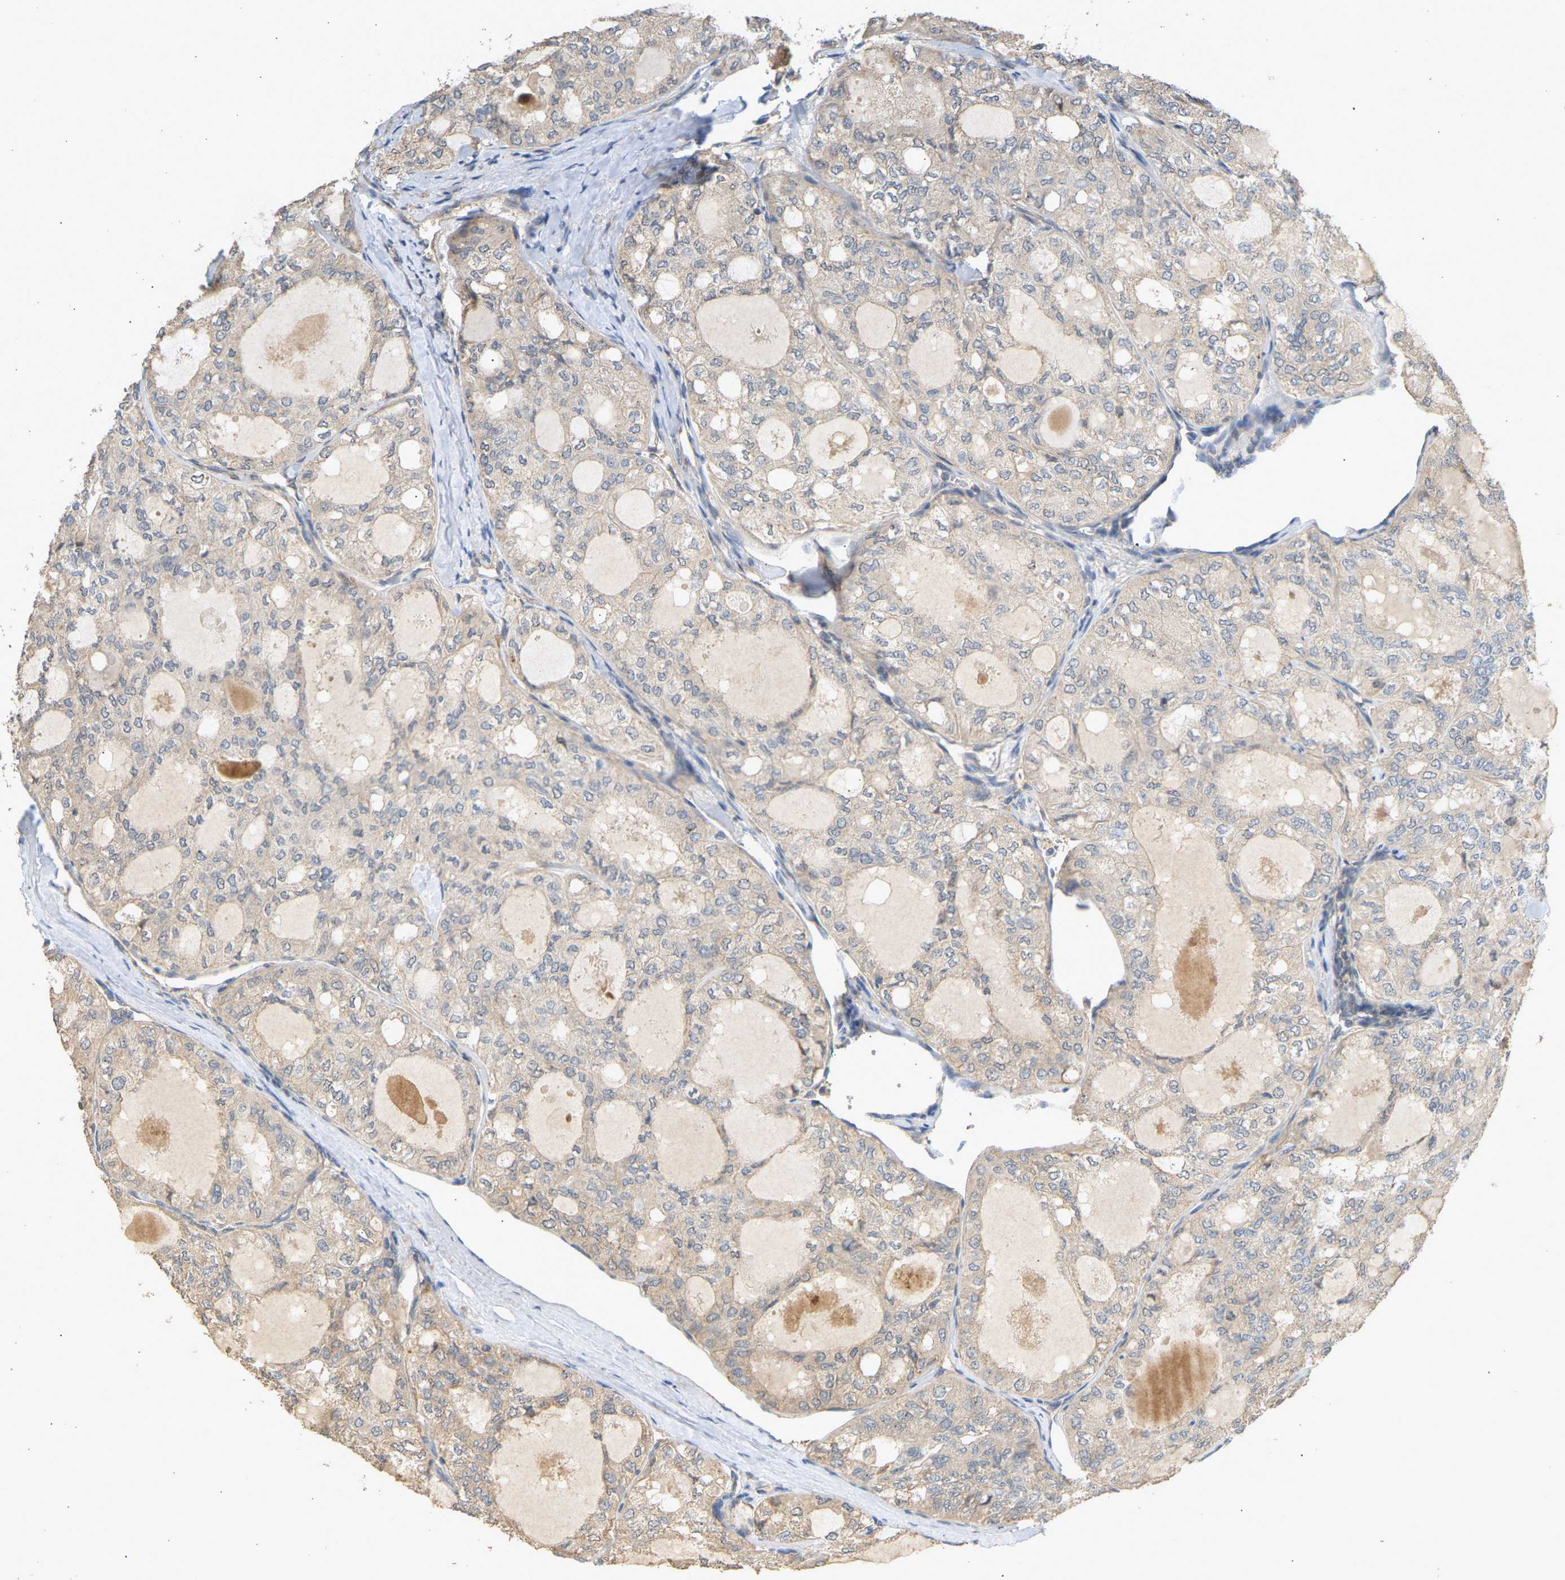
{"staining": {"intensity": "weak", "quantity": "<25%", "location": "cytoplasmic/membranous"}, "tissue": "thyroid cancer", "cell_type": "Tumor cells", "image_type": "cancer", "snomed": [{"axis": "morphology", "description": "Follicular adenoma carcinoma, NOS"}, {"axis": "topography", "description": "Thyroid gland"}], "caption": "IHC photomicrograph of neoplastic tissue: human follicular adenoma carcinoma (thyroid) stained with DAB (3,3'-diaminobenzidine) displays no significant protein expression in tumor cells. (DAB (3,3'-diaminobenzidine) immunohistochemistry visualized using brightfield microscopy, high magnification).", "gene": "RGL1", "patient": {"sex": "male", "age": 75}}